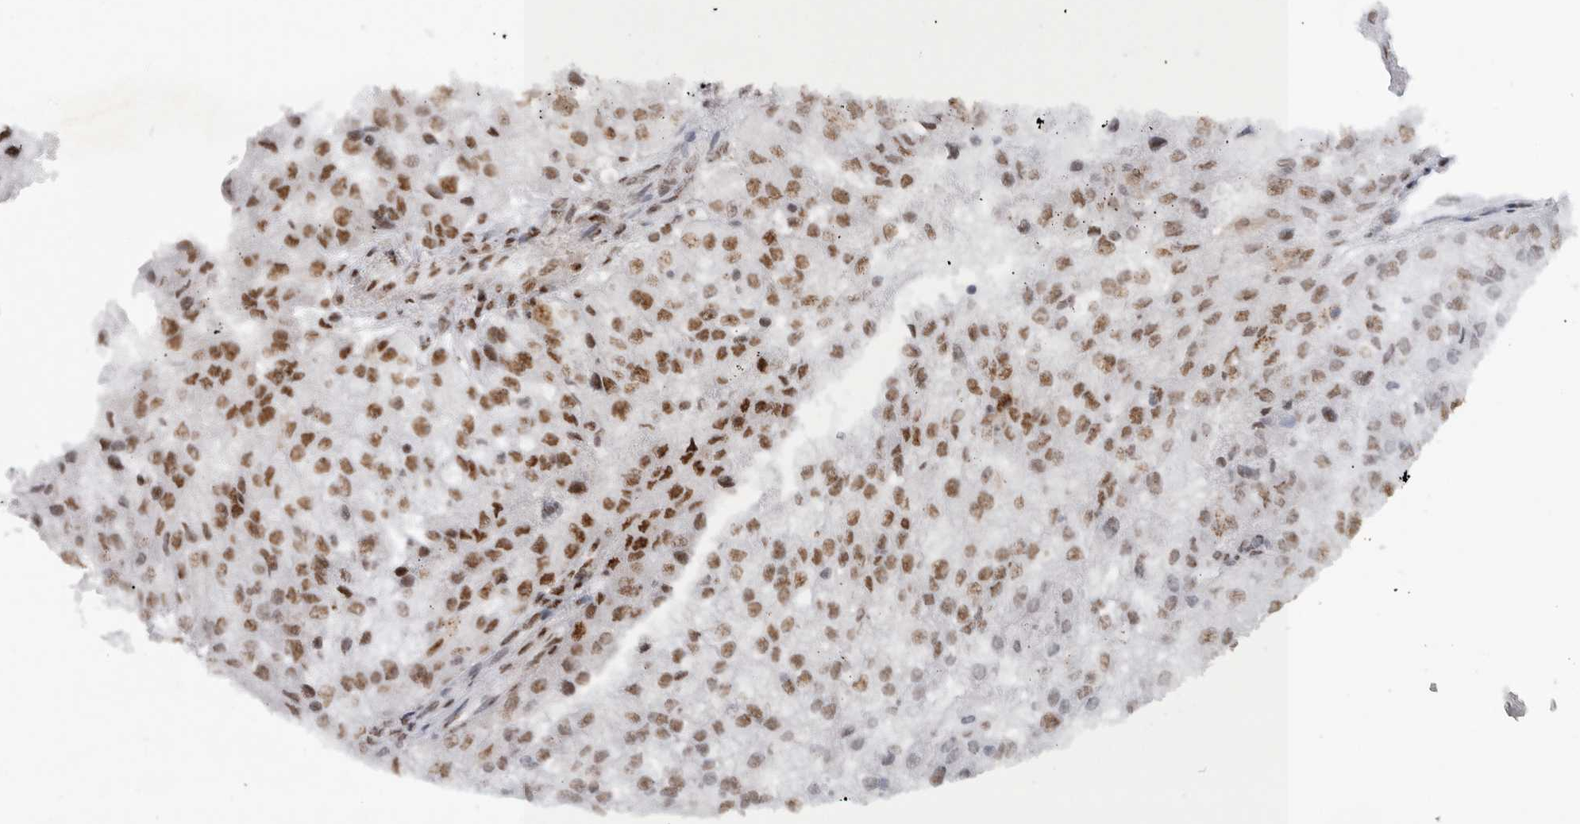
{"staining": {"intensity": "strong", "quantity": ">75%", "location": "nuclear"}, "tissue": "renal cancer", "cell_type": "Tumor cells", "image_type": "cancer", "snomed": [{"axis": "morphology", "description": "Adenocarcinoma, NOS"}, {"axis": "topography", "description": "Kidney"}], "caption": "High-power microscopy captured an immunohistochemistry photomicrograph of renal cancer (adenocarcinoma), revealing strong nuclear expression in about >75% of tumor cells.", "gene": "BCLAF1", "patient": {"sex": "female", "age": 54}}